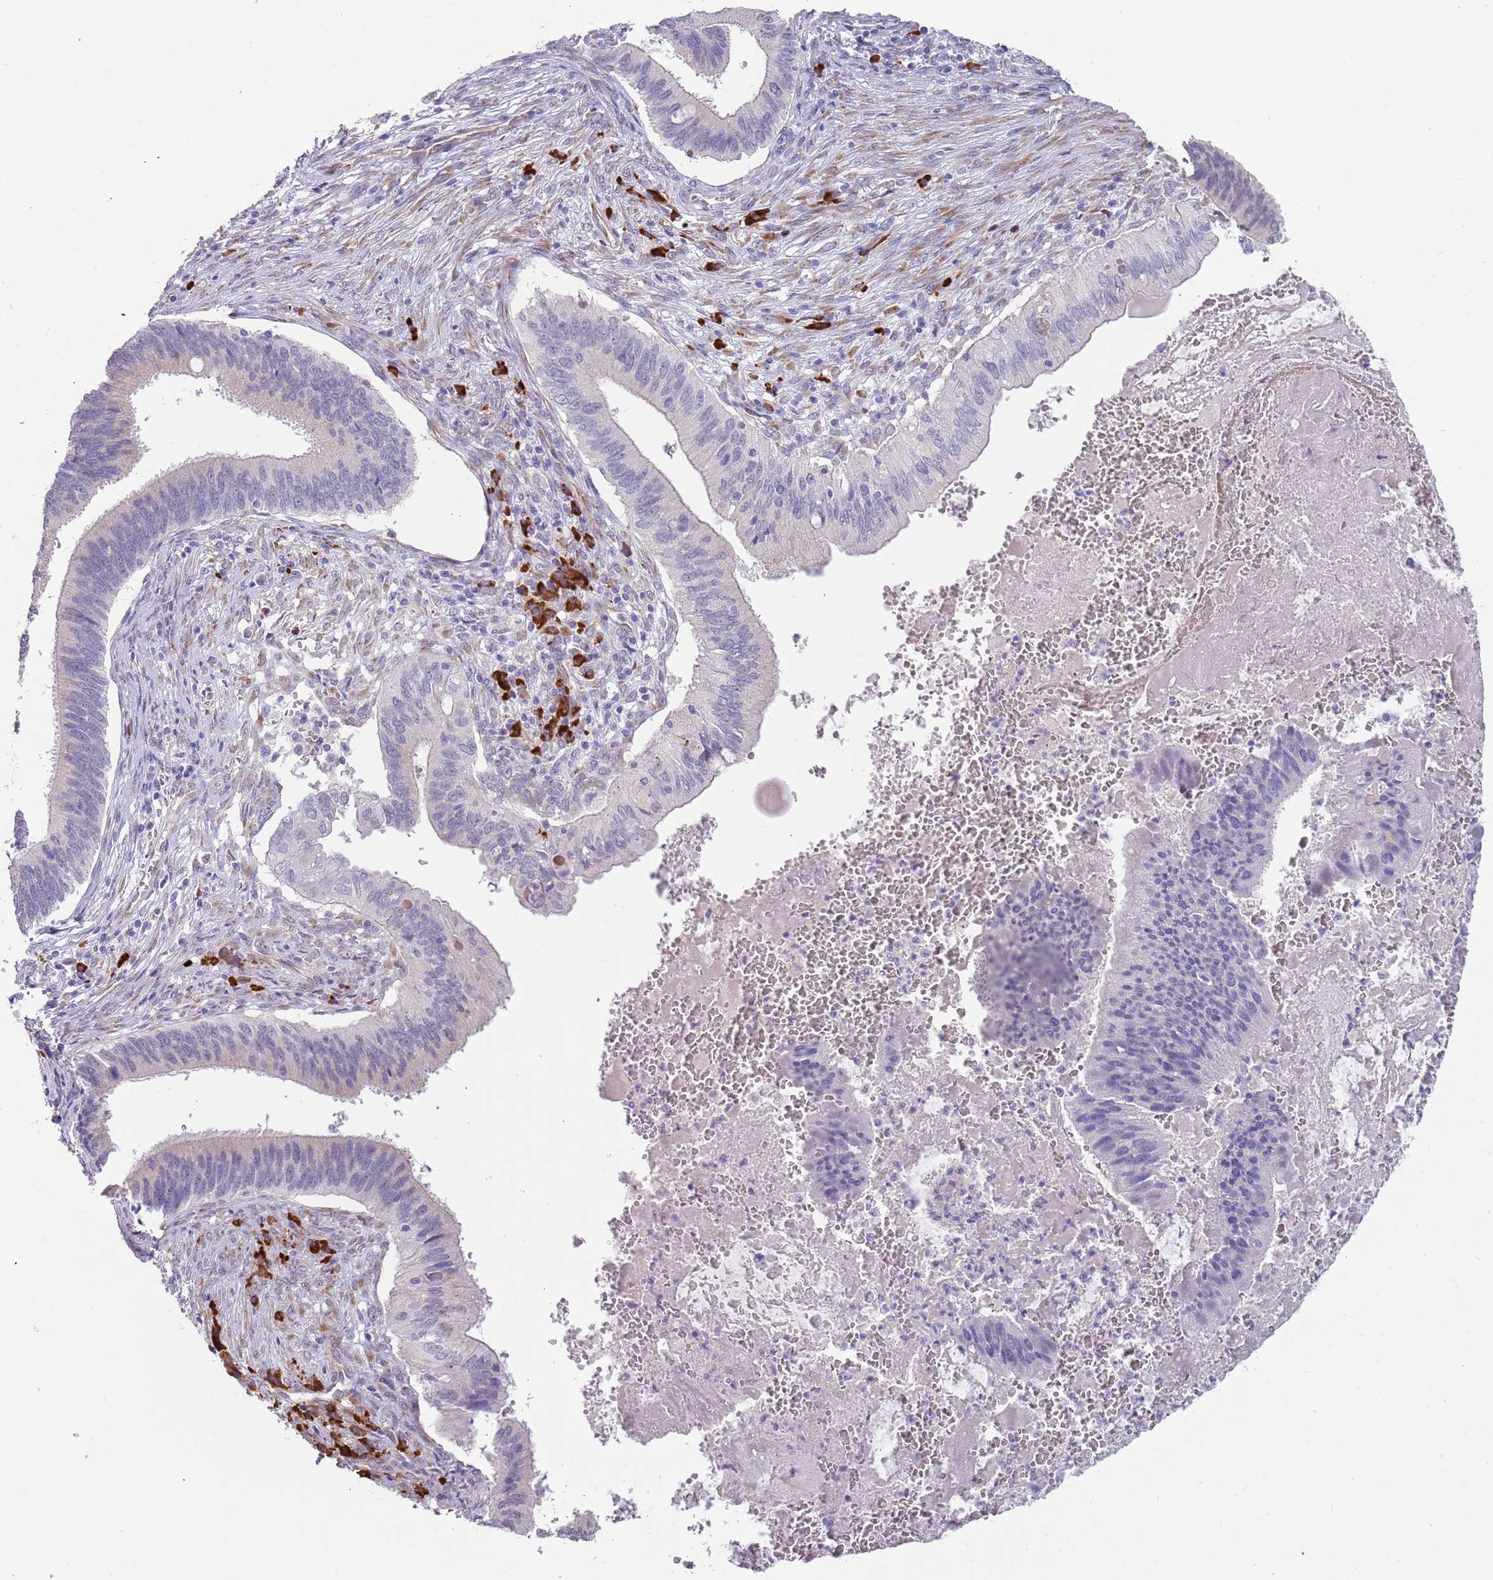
{"staining": {"intensity": "negative", "quantity": "none", "location": "none"}, "tissue": "cervical cancer", "cell_type": "Tumor cells", "image_type": "cancer", "snomed": [{"axis": "morphology", "description": "Adenocarcinoma, NOS"}, {"axis": "topography", "description": "Cervix"}], "caption": "An image of cervical cancer (adenocarcinoma) stained for a protein shows no brown staining in tumor cells.", "gene": "TNRC6C", "patient": {"sex": "female", "age": 42}}